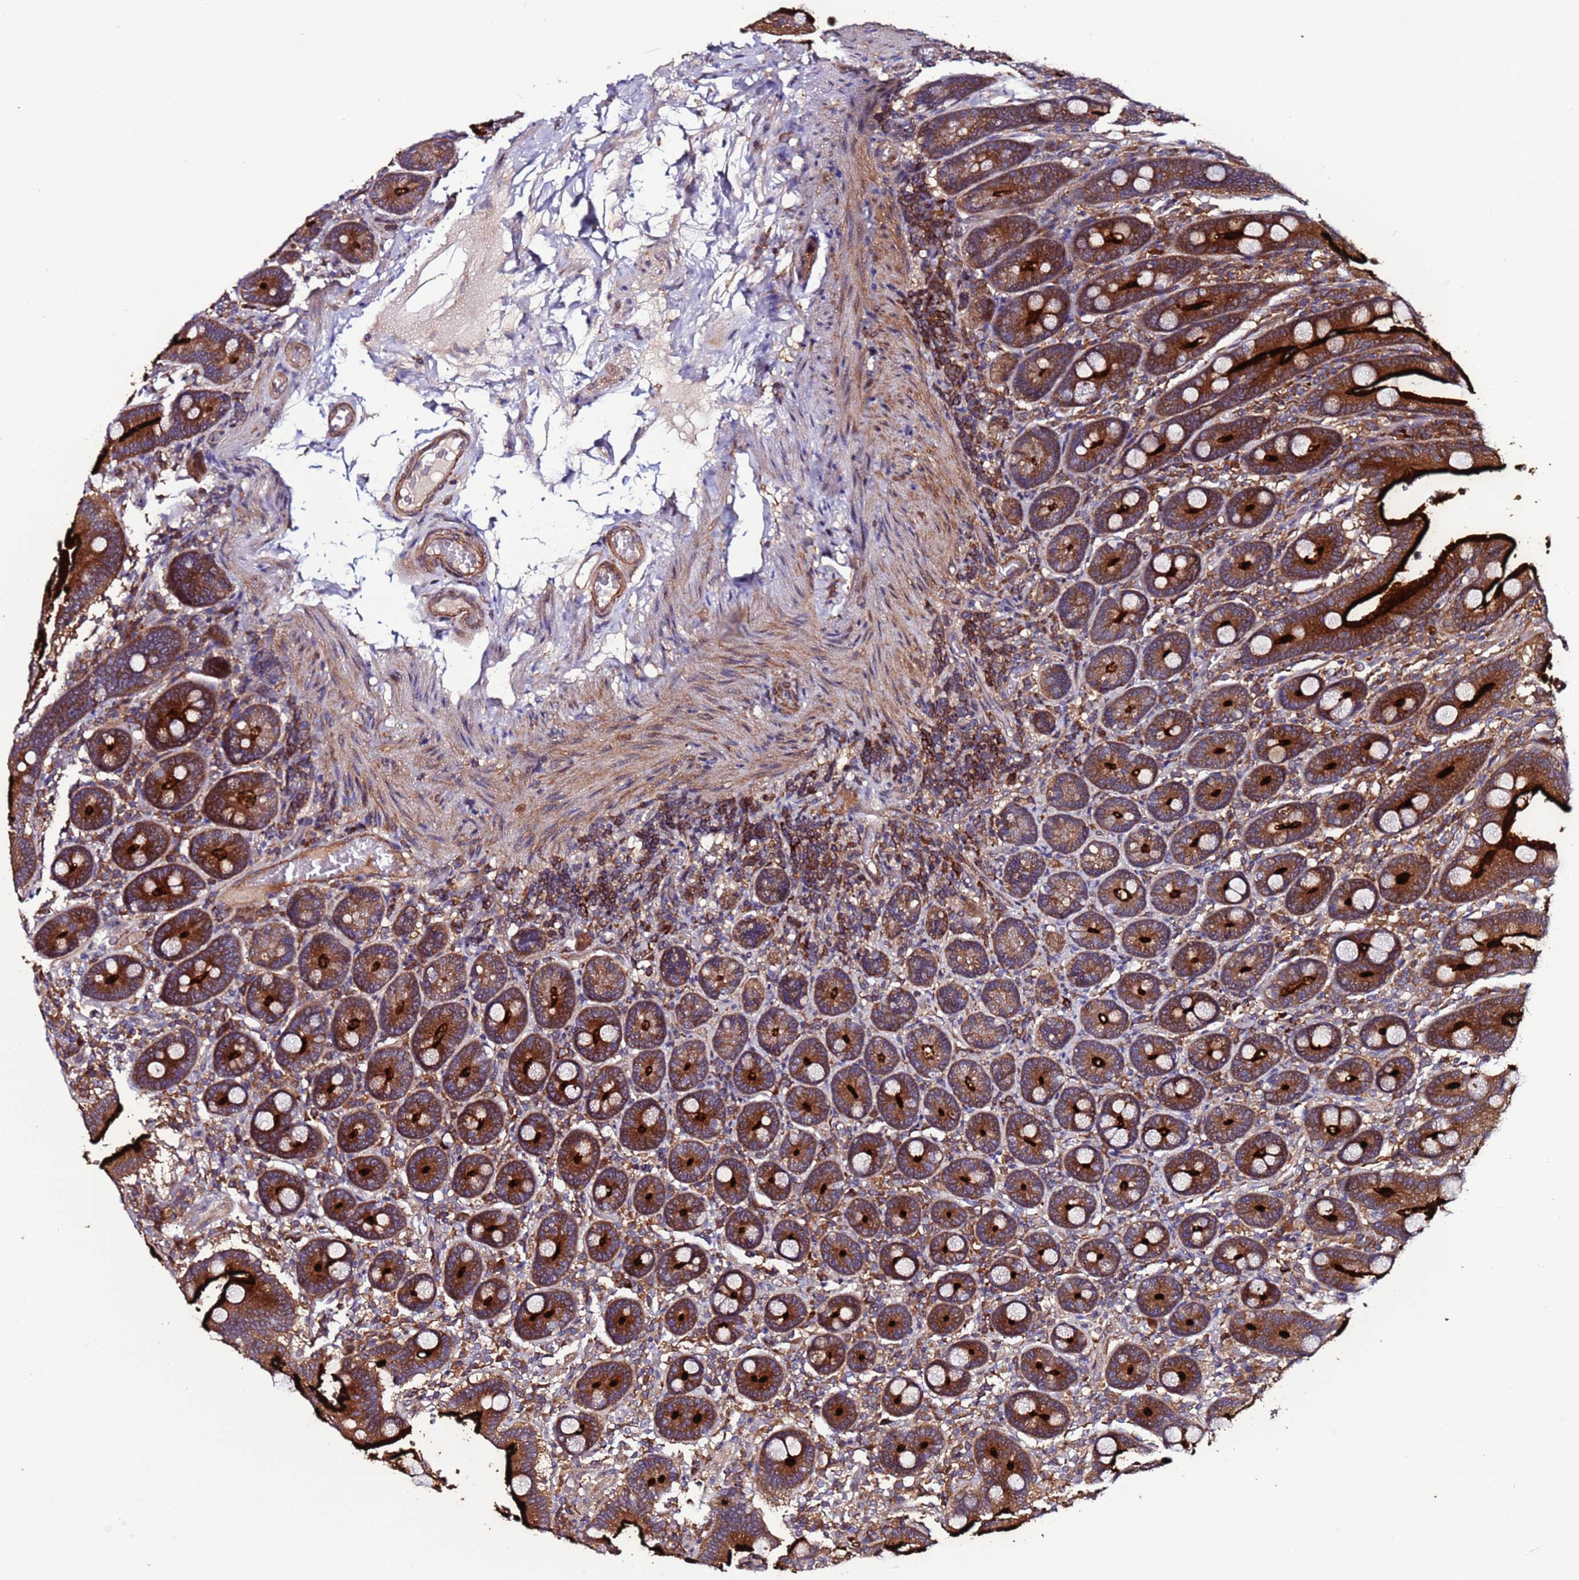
{"staining": {"intensity": "strong", "quantity": ">75%", "location": "cytoplasmic/membranous"}, "tissue": "duodenum", "cell_type": "Glandular cells", "image_type": "normal", "snomed": [{"axis": "morphology", "description": "Normal tissue, NOS"}, {"axis": "topography", "description": "Duodenum"}], "caption": "The histopathology image shows staining of normal duodenum, revealing strong cytoplasmic/membranous protein positivity (brown color) within glandular cells.", "gene": "GAREM1", "patient": {"sex": "female", "age": 62}}